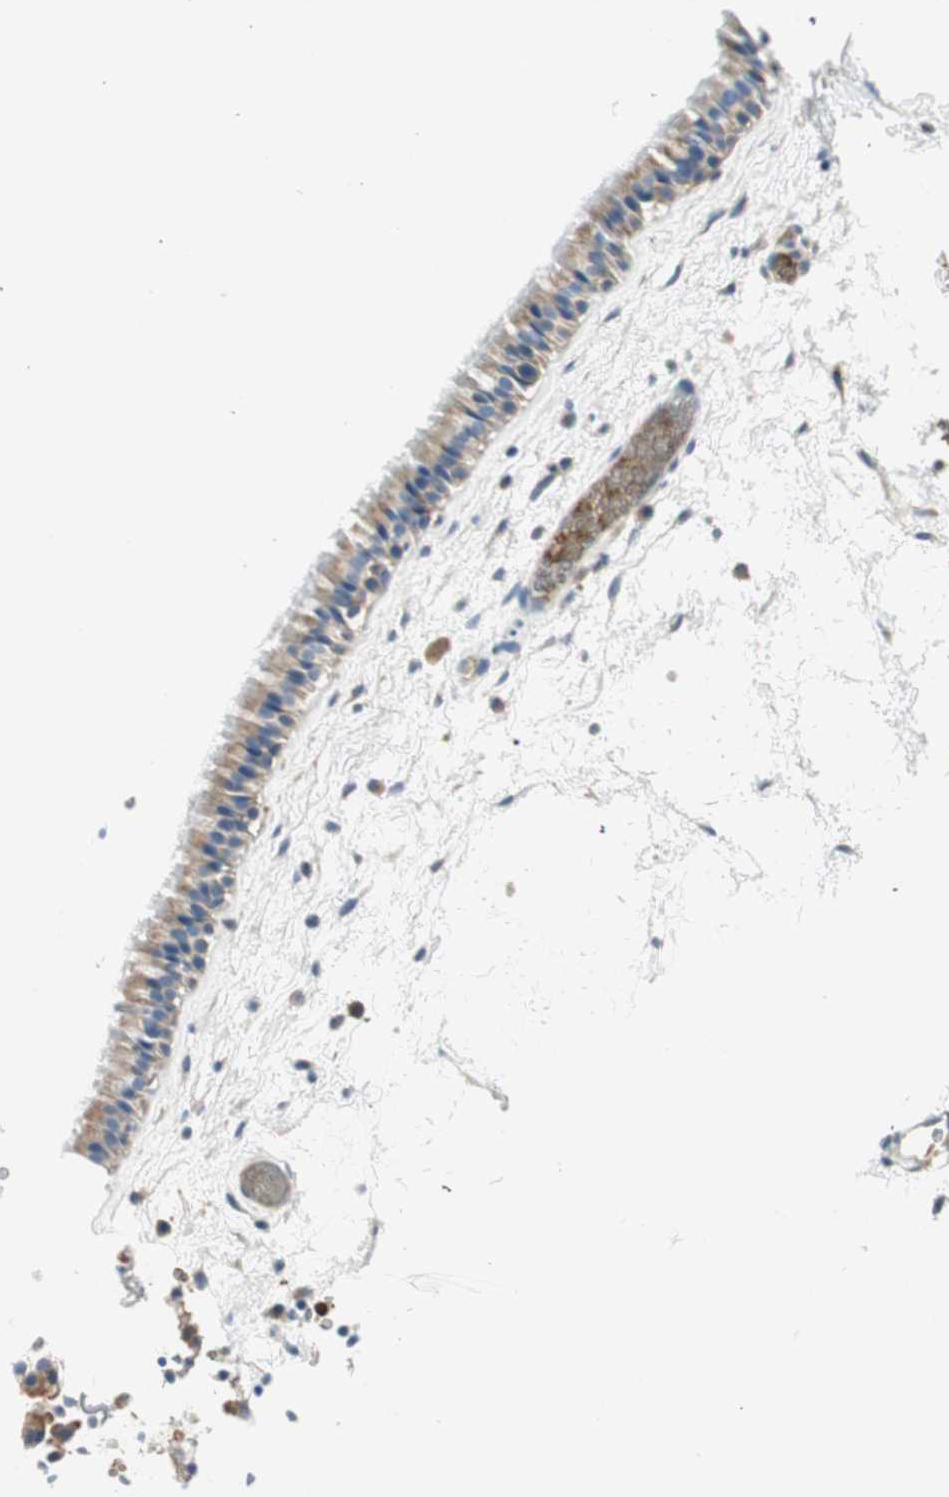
{"staining": {"intensity": "moderate", "quantity": ">75%", "location": "cytoplasmic/membranous"}, "tissue": "nasopharynx", "cell_type": "Respiratory epithelial cells", "image_type": "normal", "snomed": [{"axis": "morphology", "description": "Normal tissue, NOS"}, {"axis": "morphology", "description": "Inflammation, NOS"}, {"axis": "topography", "description": "Nasopharynx"}], "caption": "Protein staining exhibits moderate cytoplasmic/membranous positivity in approximately >75% of respiratory epithelial cells in benign nasopharynx.", "gene": "RORB", "patient": {"sex": "male", "age": 48}}